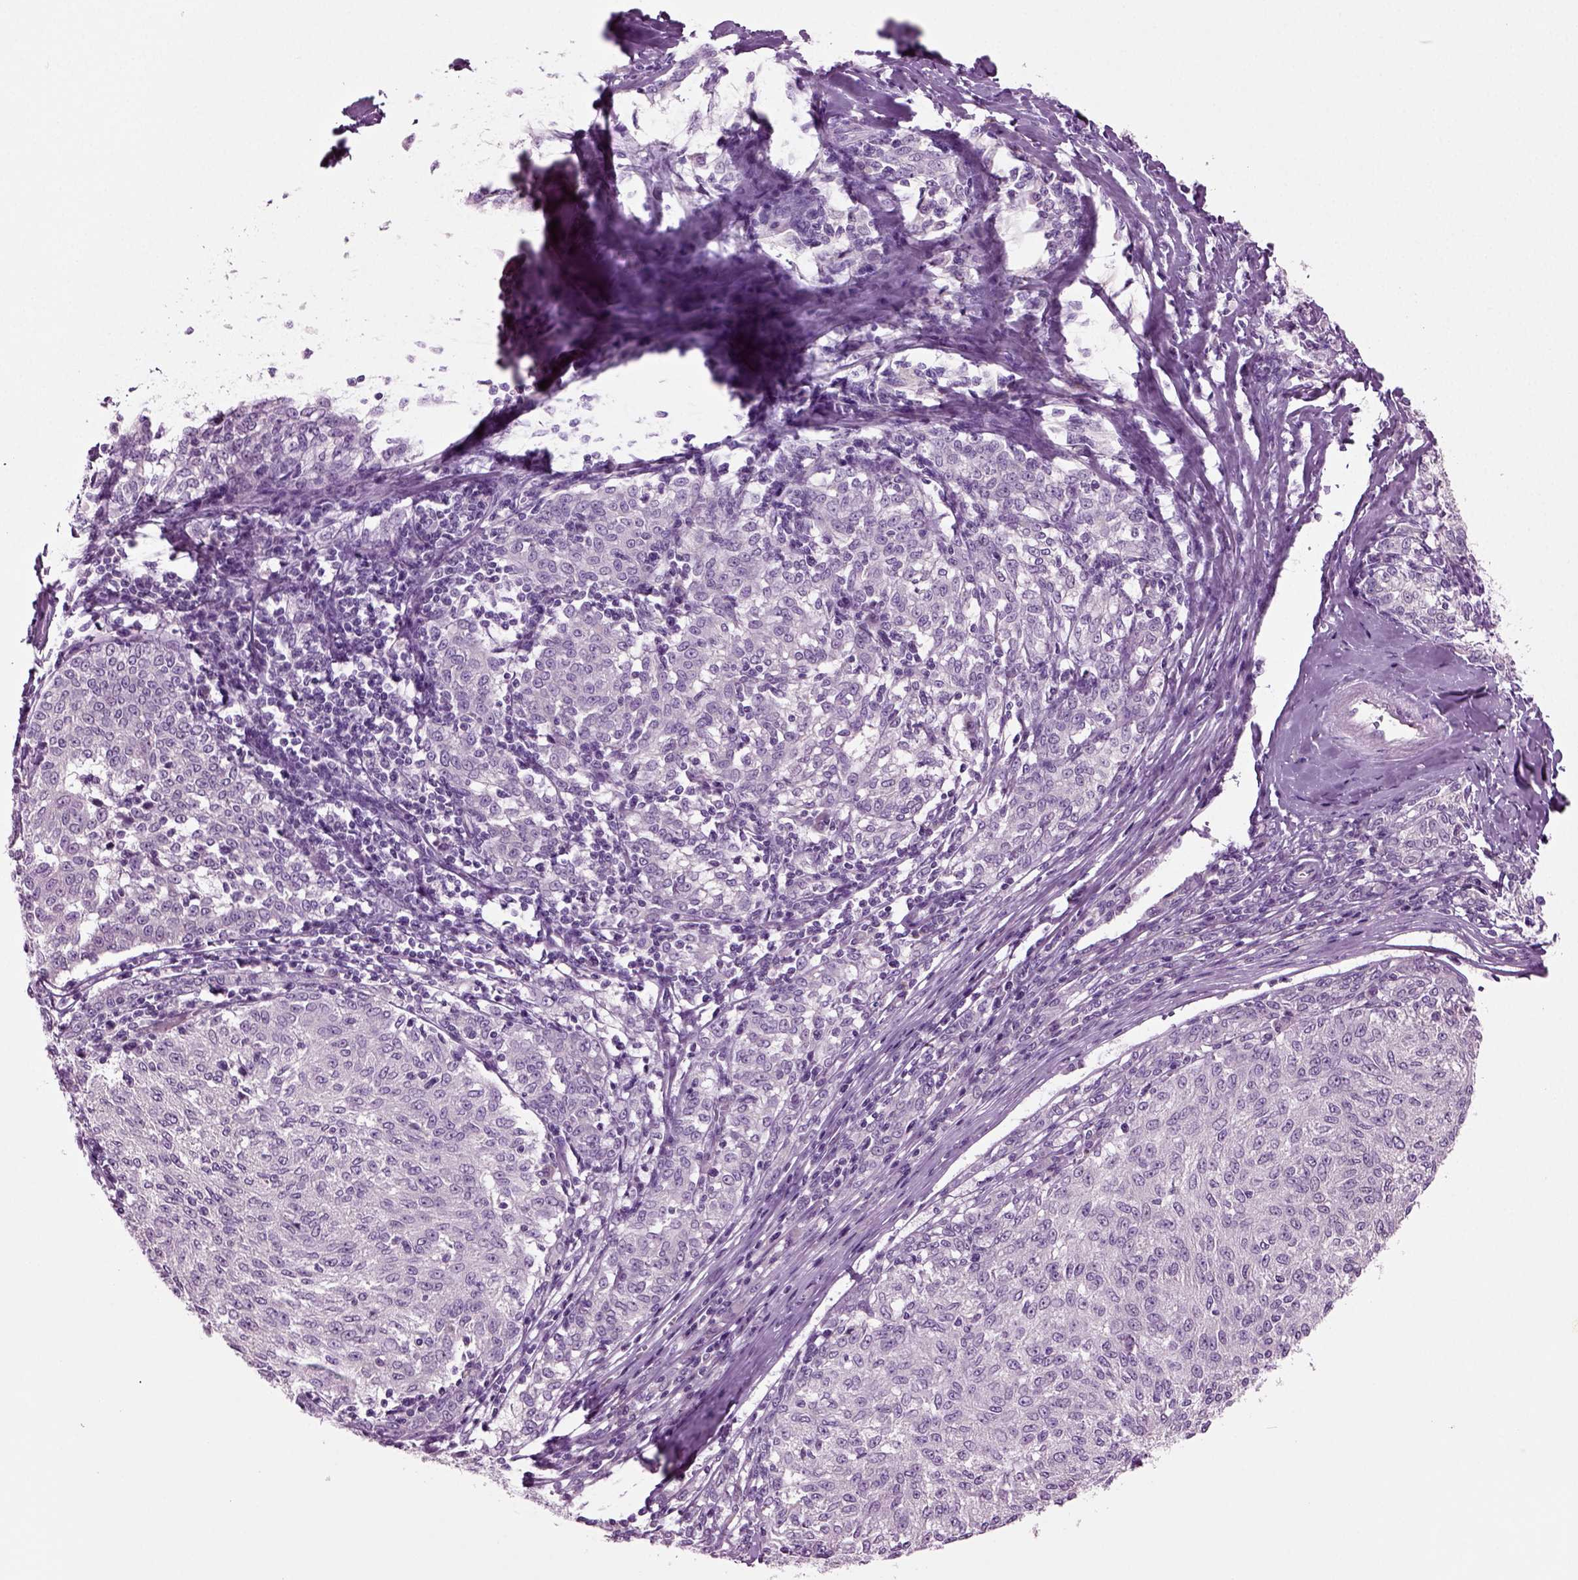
{"staining": {"intensity": "negative", "quantity": "none", "location": "none"}, "tissue": "melanoma", "cell_type": "Tumor cells", "image_type": "cancer", "snomed": [{"axis": "morphology", "description": "Malignant melanoma, NOS"}, {"axis": "topography", "description": "Skin"}], "caption": "This photomicrograph is of melanoma stained with immunohistochemistry to label a protein in brown with the nuclei are counter-stained blue. There is no expression in tumor cells.", "gene": "COL9A2", "patient": {"sex": "female", "age": 72}}